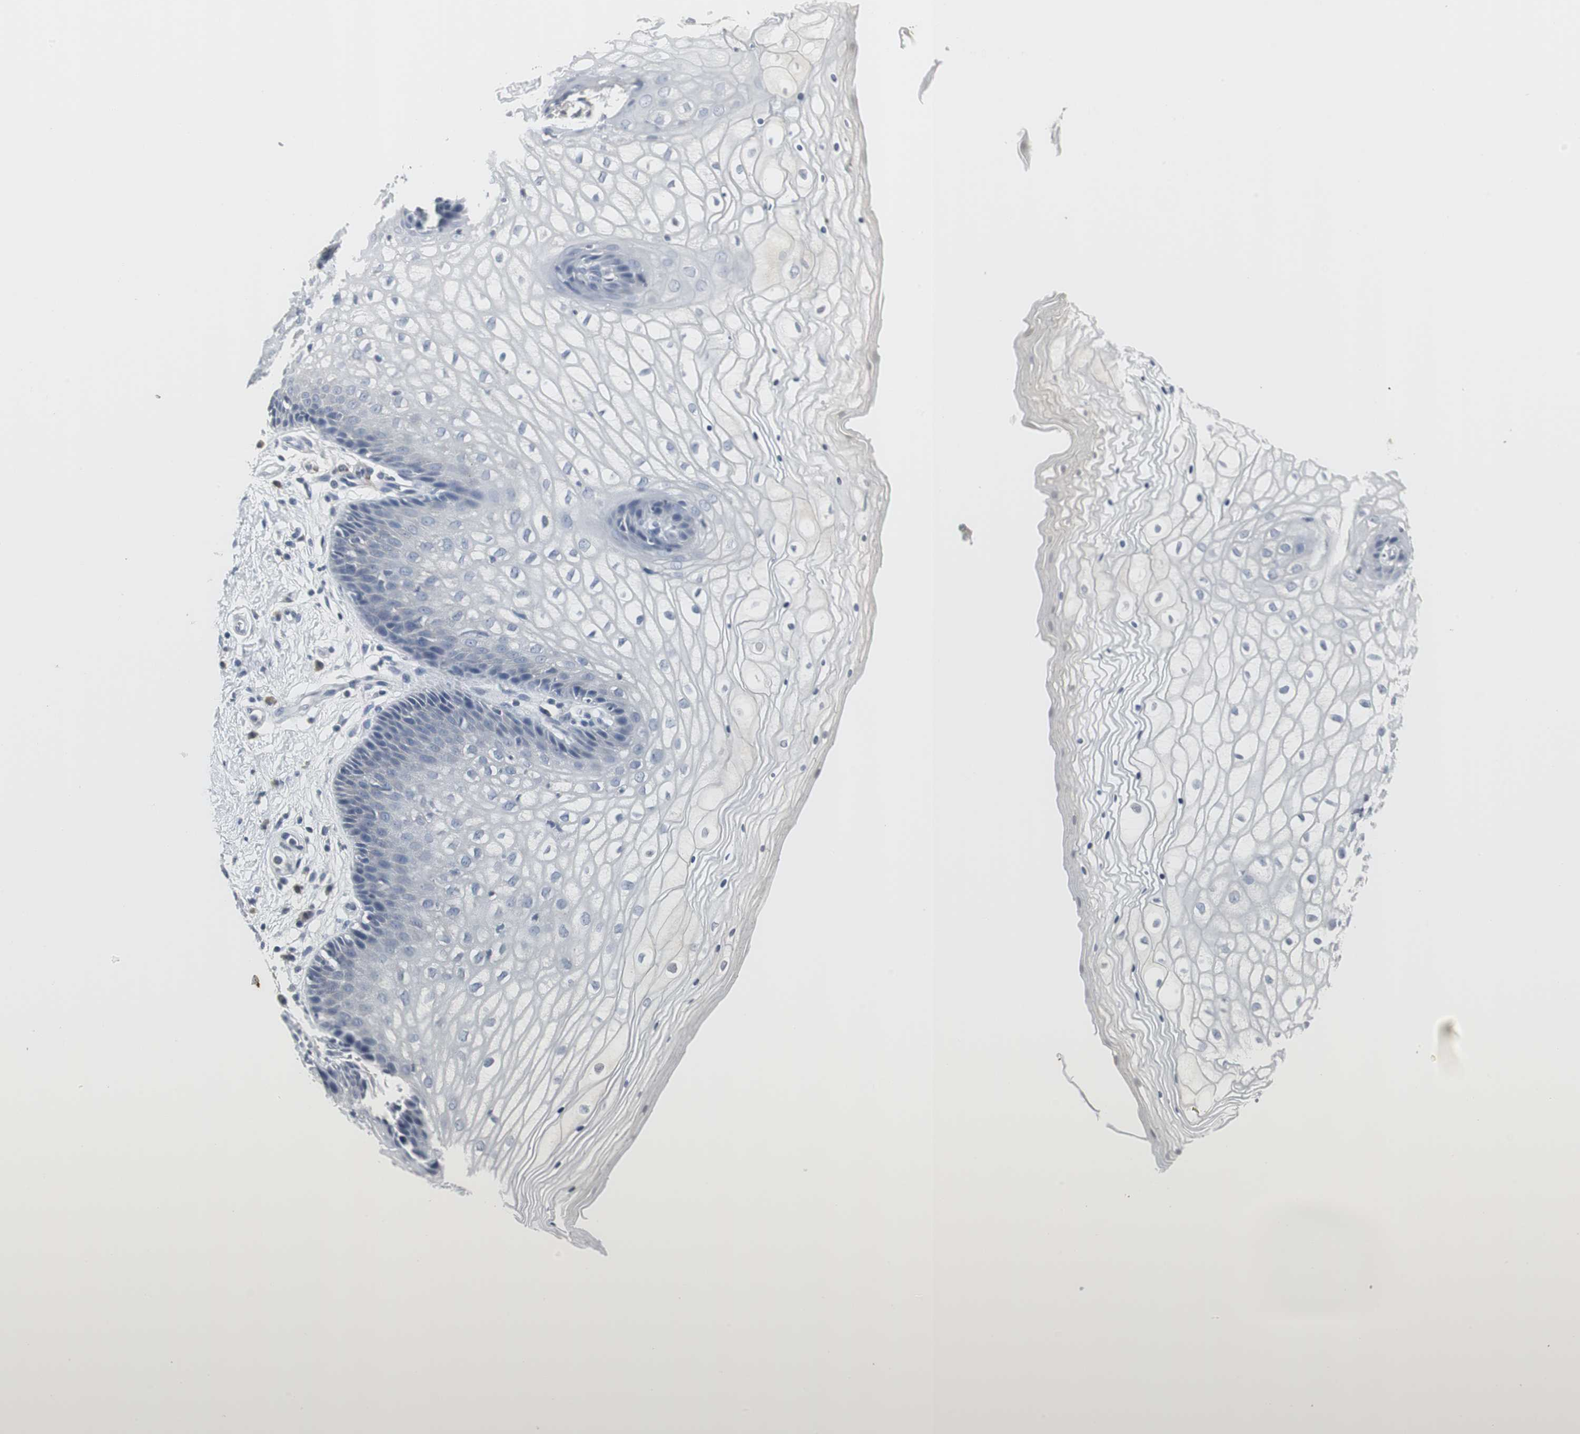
{"staining": {"intensity": "negative", "quantity": "none", "location": "none"}, "tissue": "vagina", "cell_type": "Squamous epithelial cells", "image_type": "normal", "snomed": [{"axis": "morphology", "description": "Normal tissue, NOS"}, {"axis": "topography", "description": "Vagina"}], "caption": "DAB immunohistochemical staining of unremarkable vagina shows no significant expression in squamous epithelial cells.", "gene": "PI15", "patient": {"sex": "female", "age": 34}}